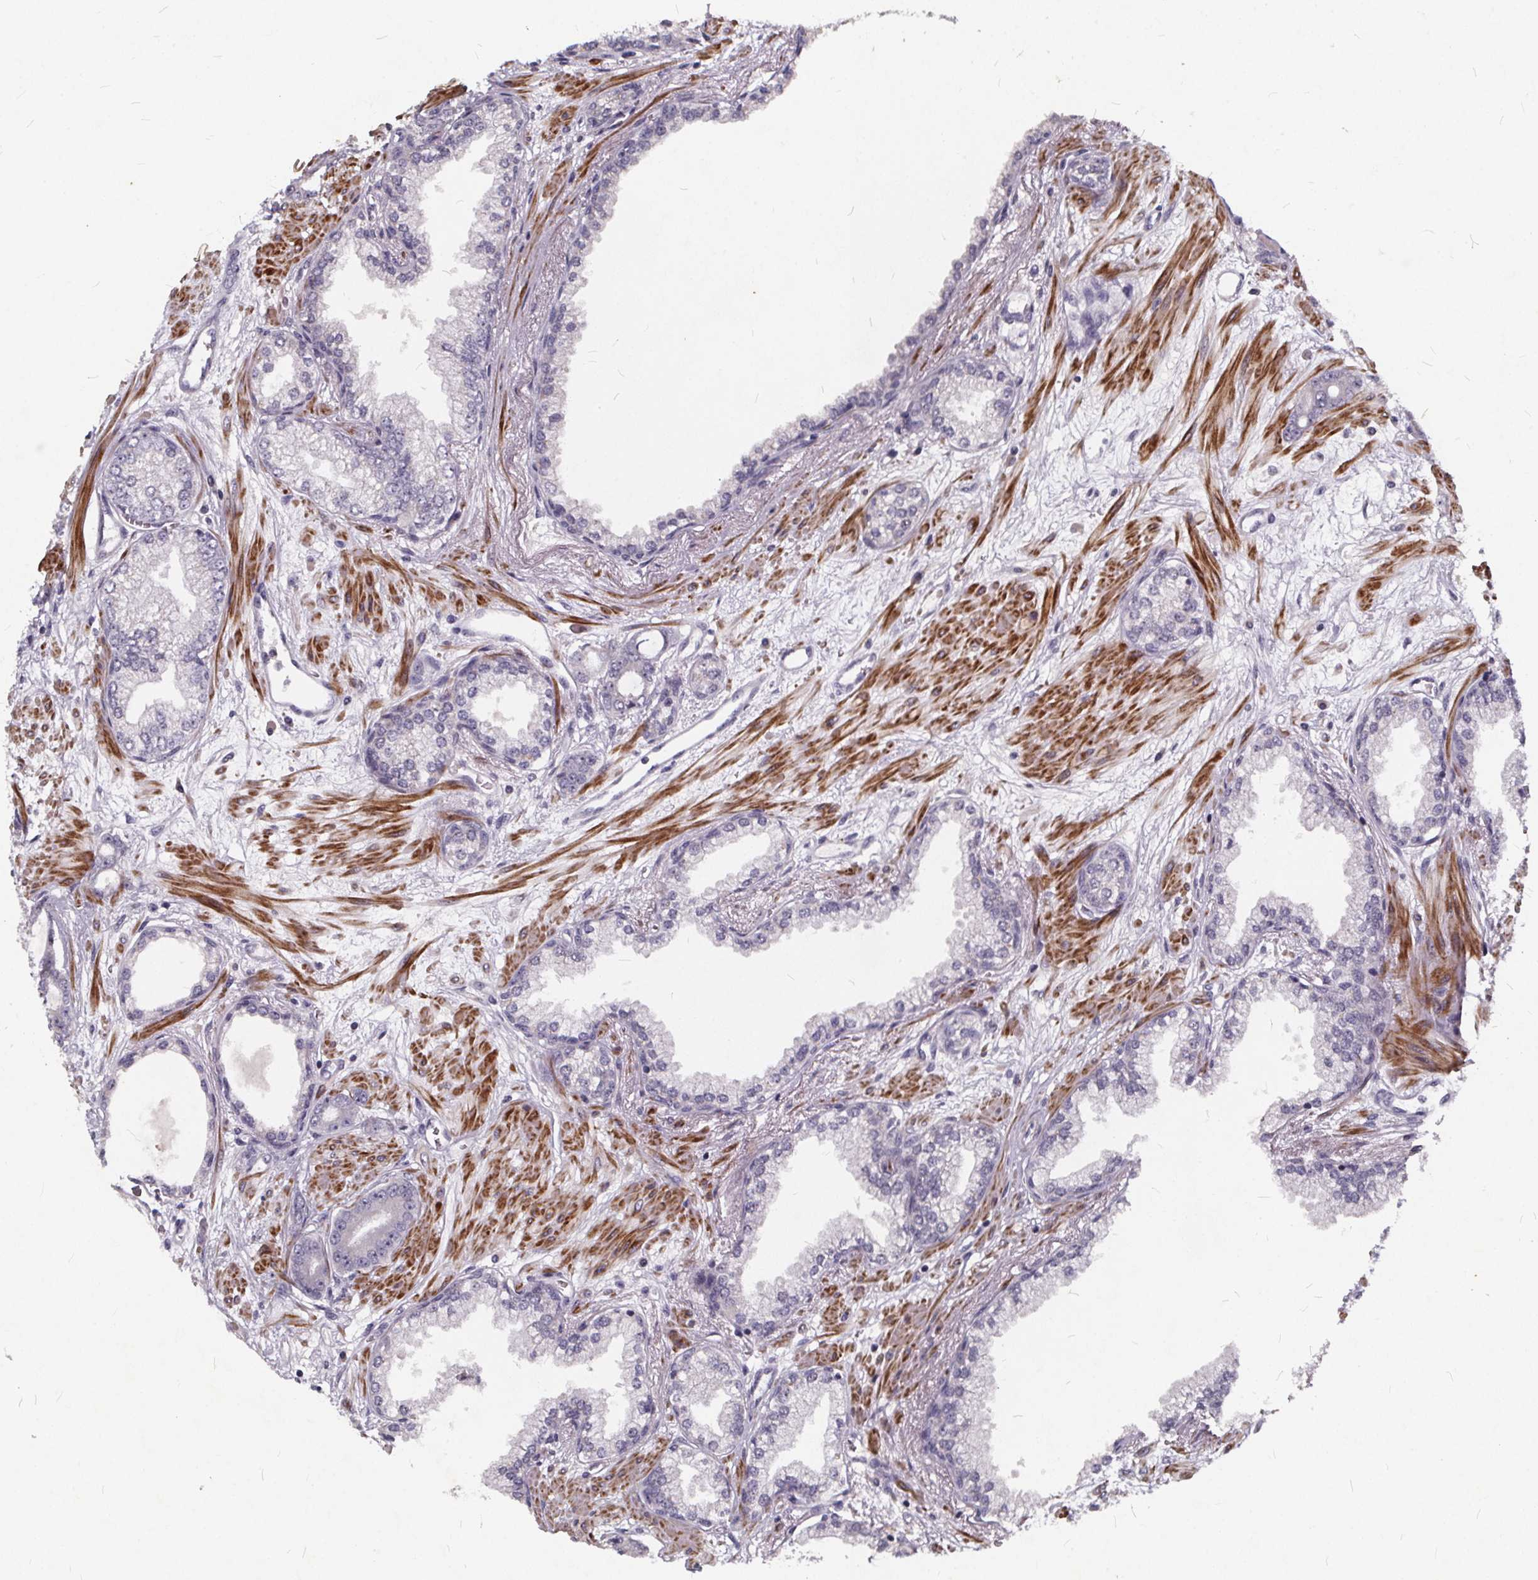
{"staining": {"intensity": "negative", "quantity": "none", "location": "none"}, "tissue": "prostate cancer", "cell_type": "Tumor cells", "image_type": "cancer", "snomed": [{"axis": "morphology", "description": "Adenocarcinoma, Low grade"}, {"axis": "topography", "description": "Prostate"}], "caption": "Tumor cells are negative for brown protein staining in prostate cancer (adenocarcinoma (low-grade)).", "gene": "TSPAN14", "patient": {"sex": "male", "age": 64}}